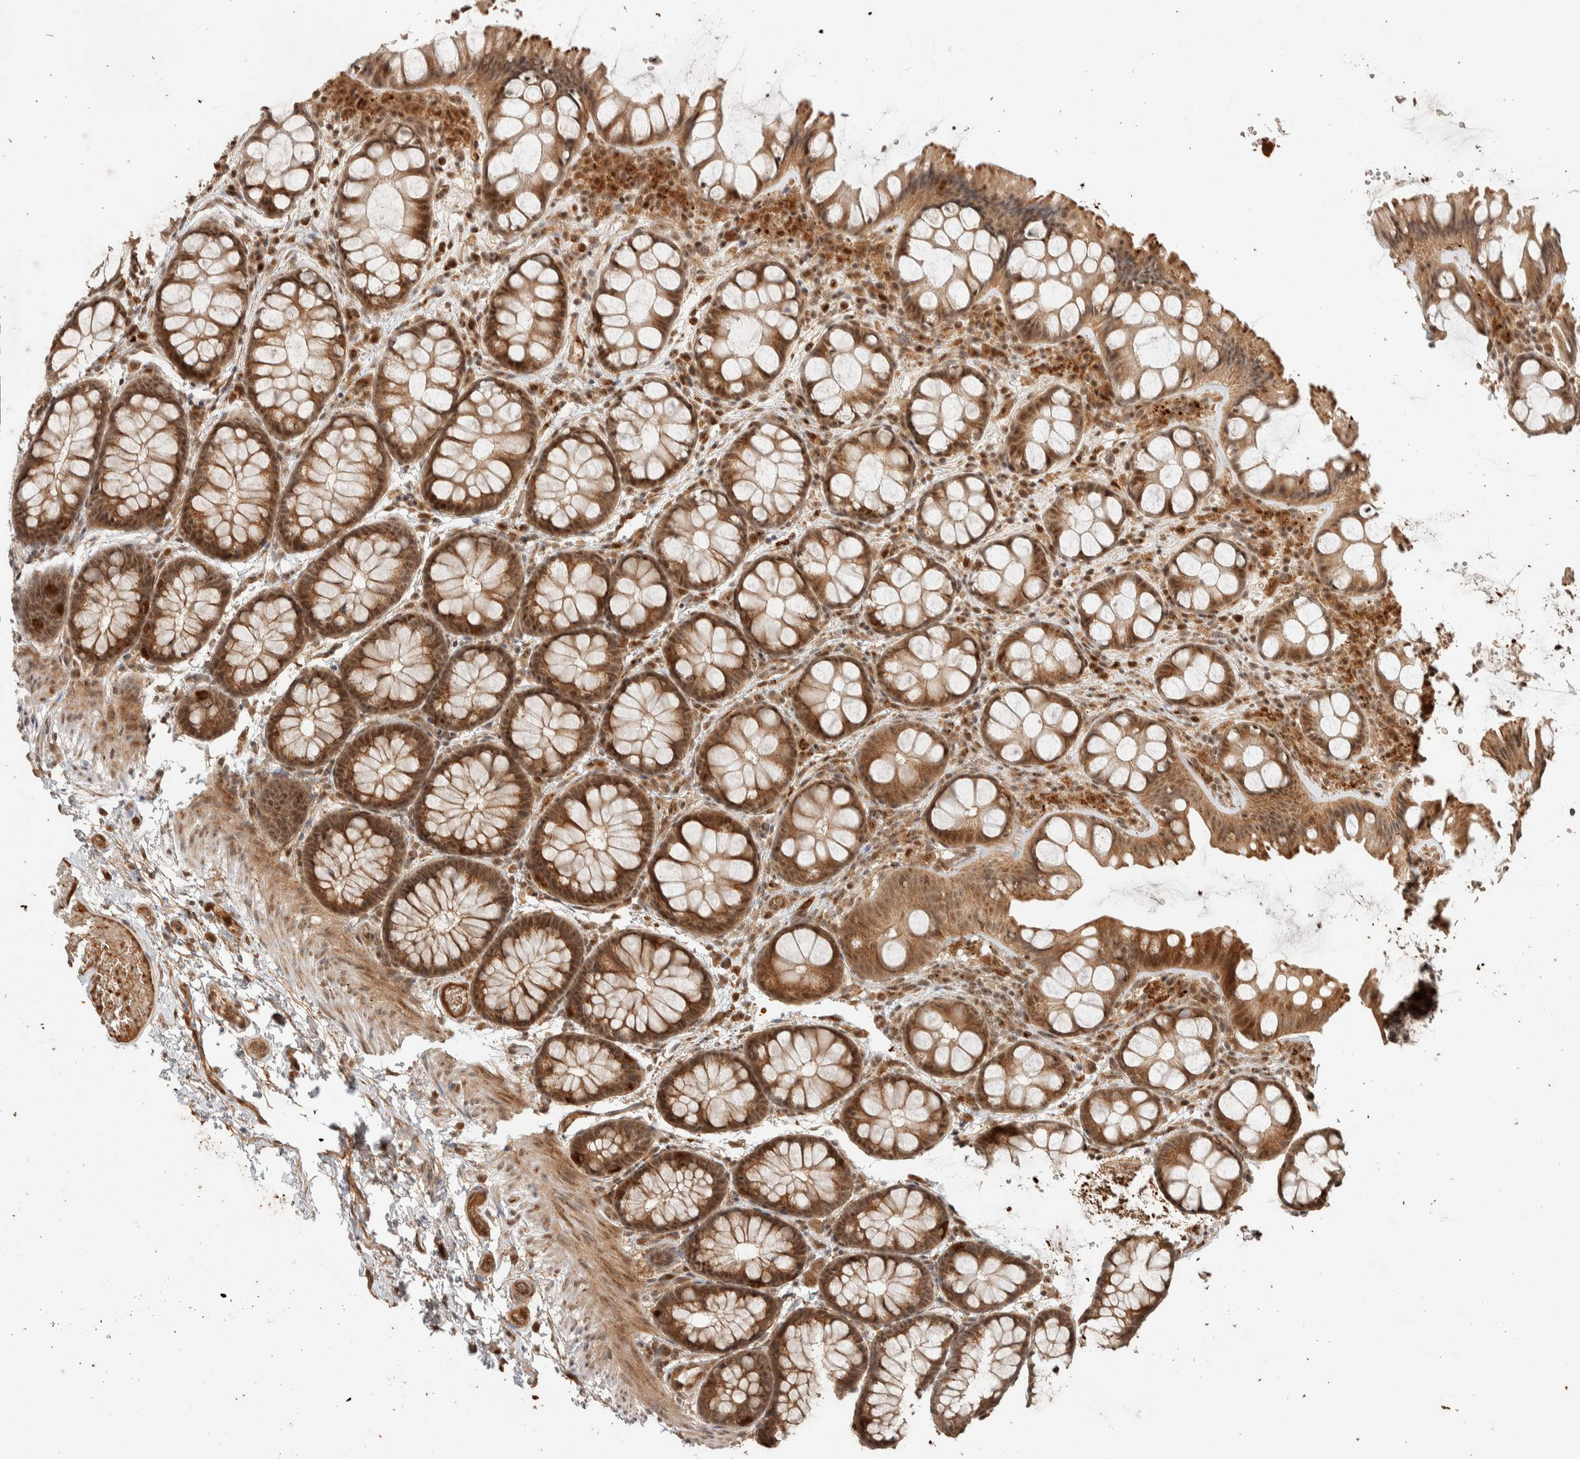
{"staining": {"intensity": "moderate", "quantity": ">75%", "location": "cytoplasmic/membranous,nuclear"}, "tissue": "colon", "cell_type": "Endothelial cells", "image_type": "normal", "snomed": [{"axis": "morphology", "description": "Normal tissue, NOS"}, {"axis": "topography", "description": "Colon"}], "caption": "Immunohistochemical staining of benign human colon displays medium levels of moderate cytoplasmic/membranous,nuclear expression in approximately >75% of endothelial cells.", "gene": "ZBTB2", "patient": {"sex": "male", "age": 47}}